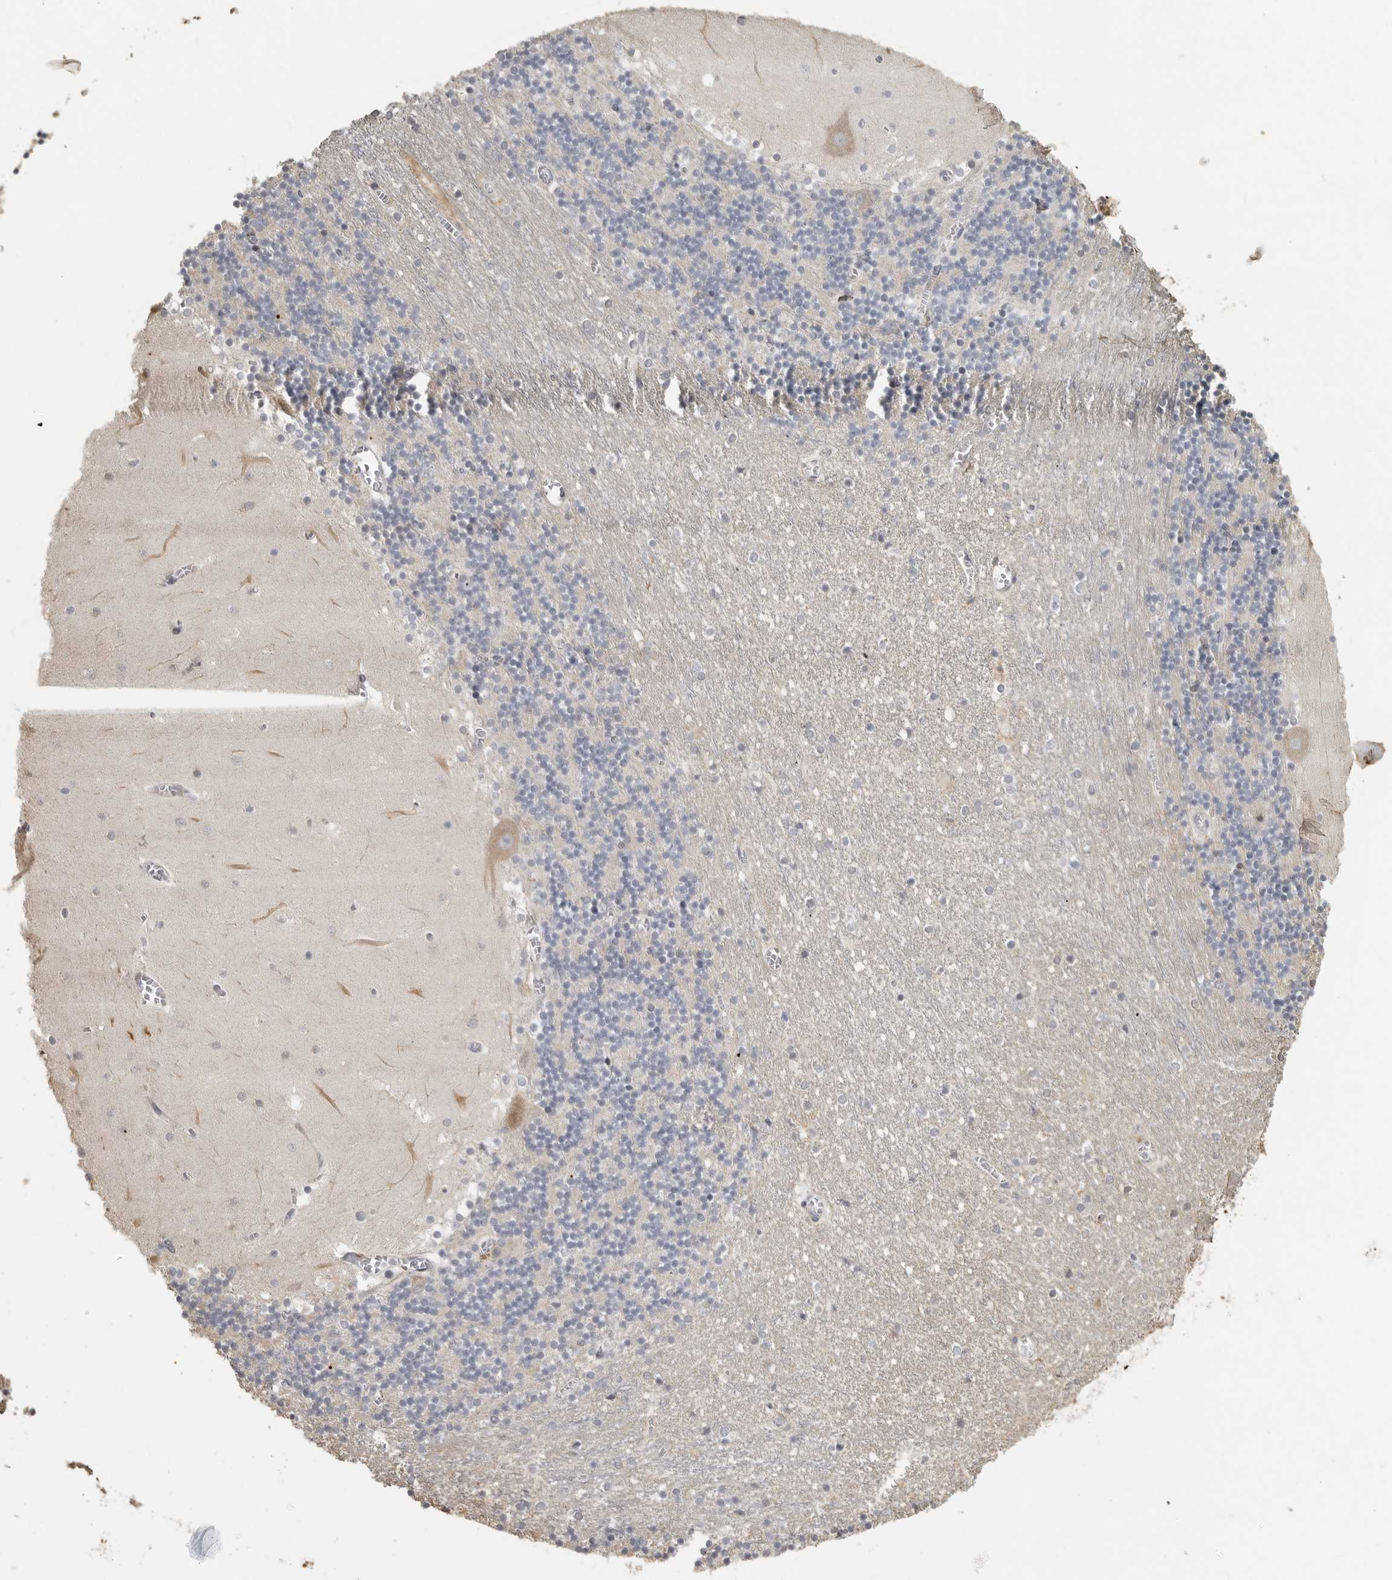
{"staining": {"intensity": "negative", "quantity": "none", "location": "none"}, "tissue": "cerebellum", "cell_type": "Cells in granular layer", "image_type": "normal", "snomed": [{"axis": "morphology", "description": "Normal tissue, NOS"}, {"axis": "topography", "description": "Cerebellum"}], "caption": "The image displays no significant staining in cells in granular layer of cerebellum. (DAB (3,3'-diaminobenzidine) IHC visualized using brightfield microscopy, high magnification).", "gene": "IDO1", "patient": {"sex": "female", "age": 28}}